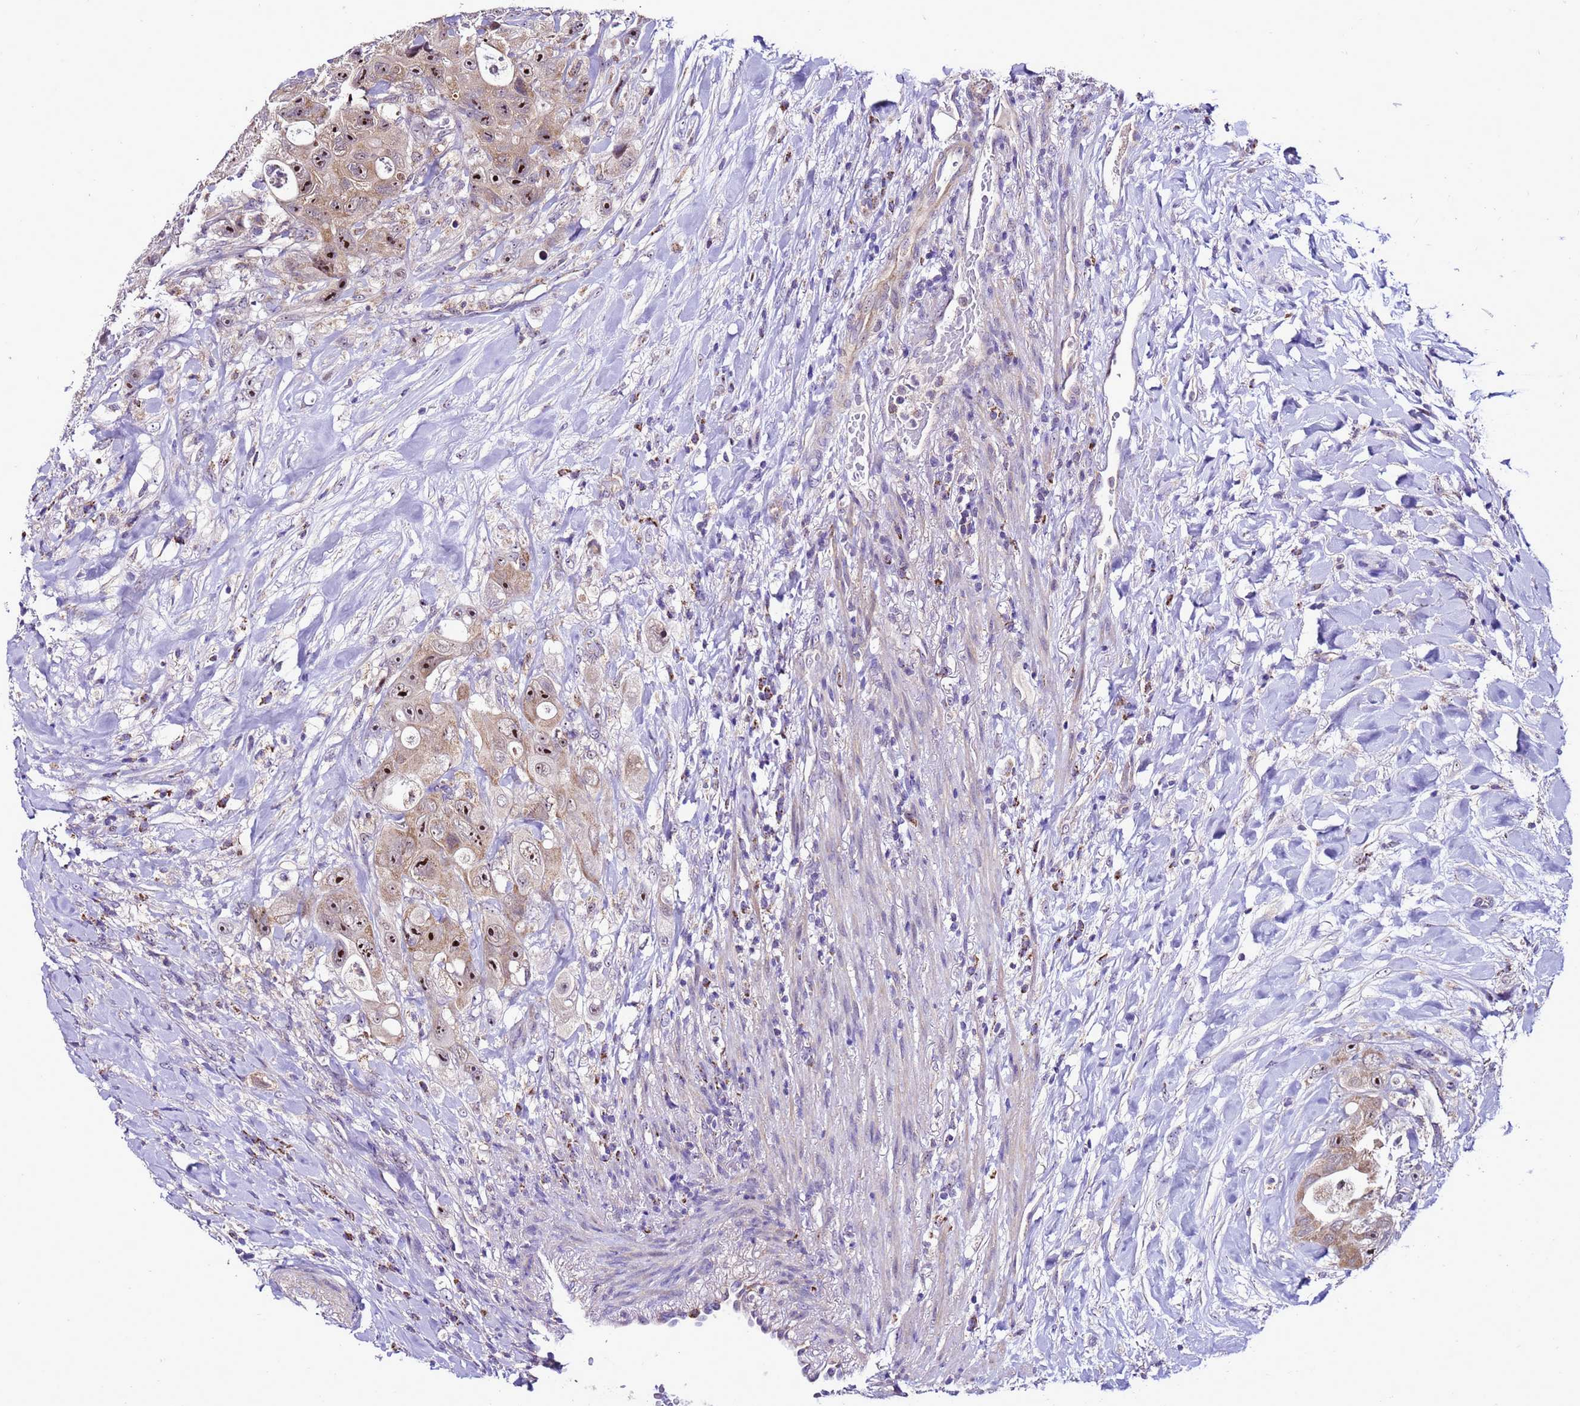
{"staining": {"intensity": "moderate", "quantity": "25%-75%", "location": "nuclear"}, "tissue": "colorectal cancer", "cell_type": "Tumor cells", "image_type": "cancer", "snomed": [{"axis": "morphology", "description": "Adenocarcinoma, NOS"}, {"axis": "topography", "description": "Colon"}], "caption": "Colorectal cancer (adenocarcinoma) stained with a protein marker demonstrates moderate staining in tumor cells.", "gene": "DPH6", "patient": {"sex": "female", "age": 46}}